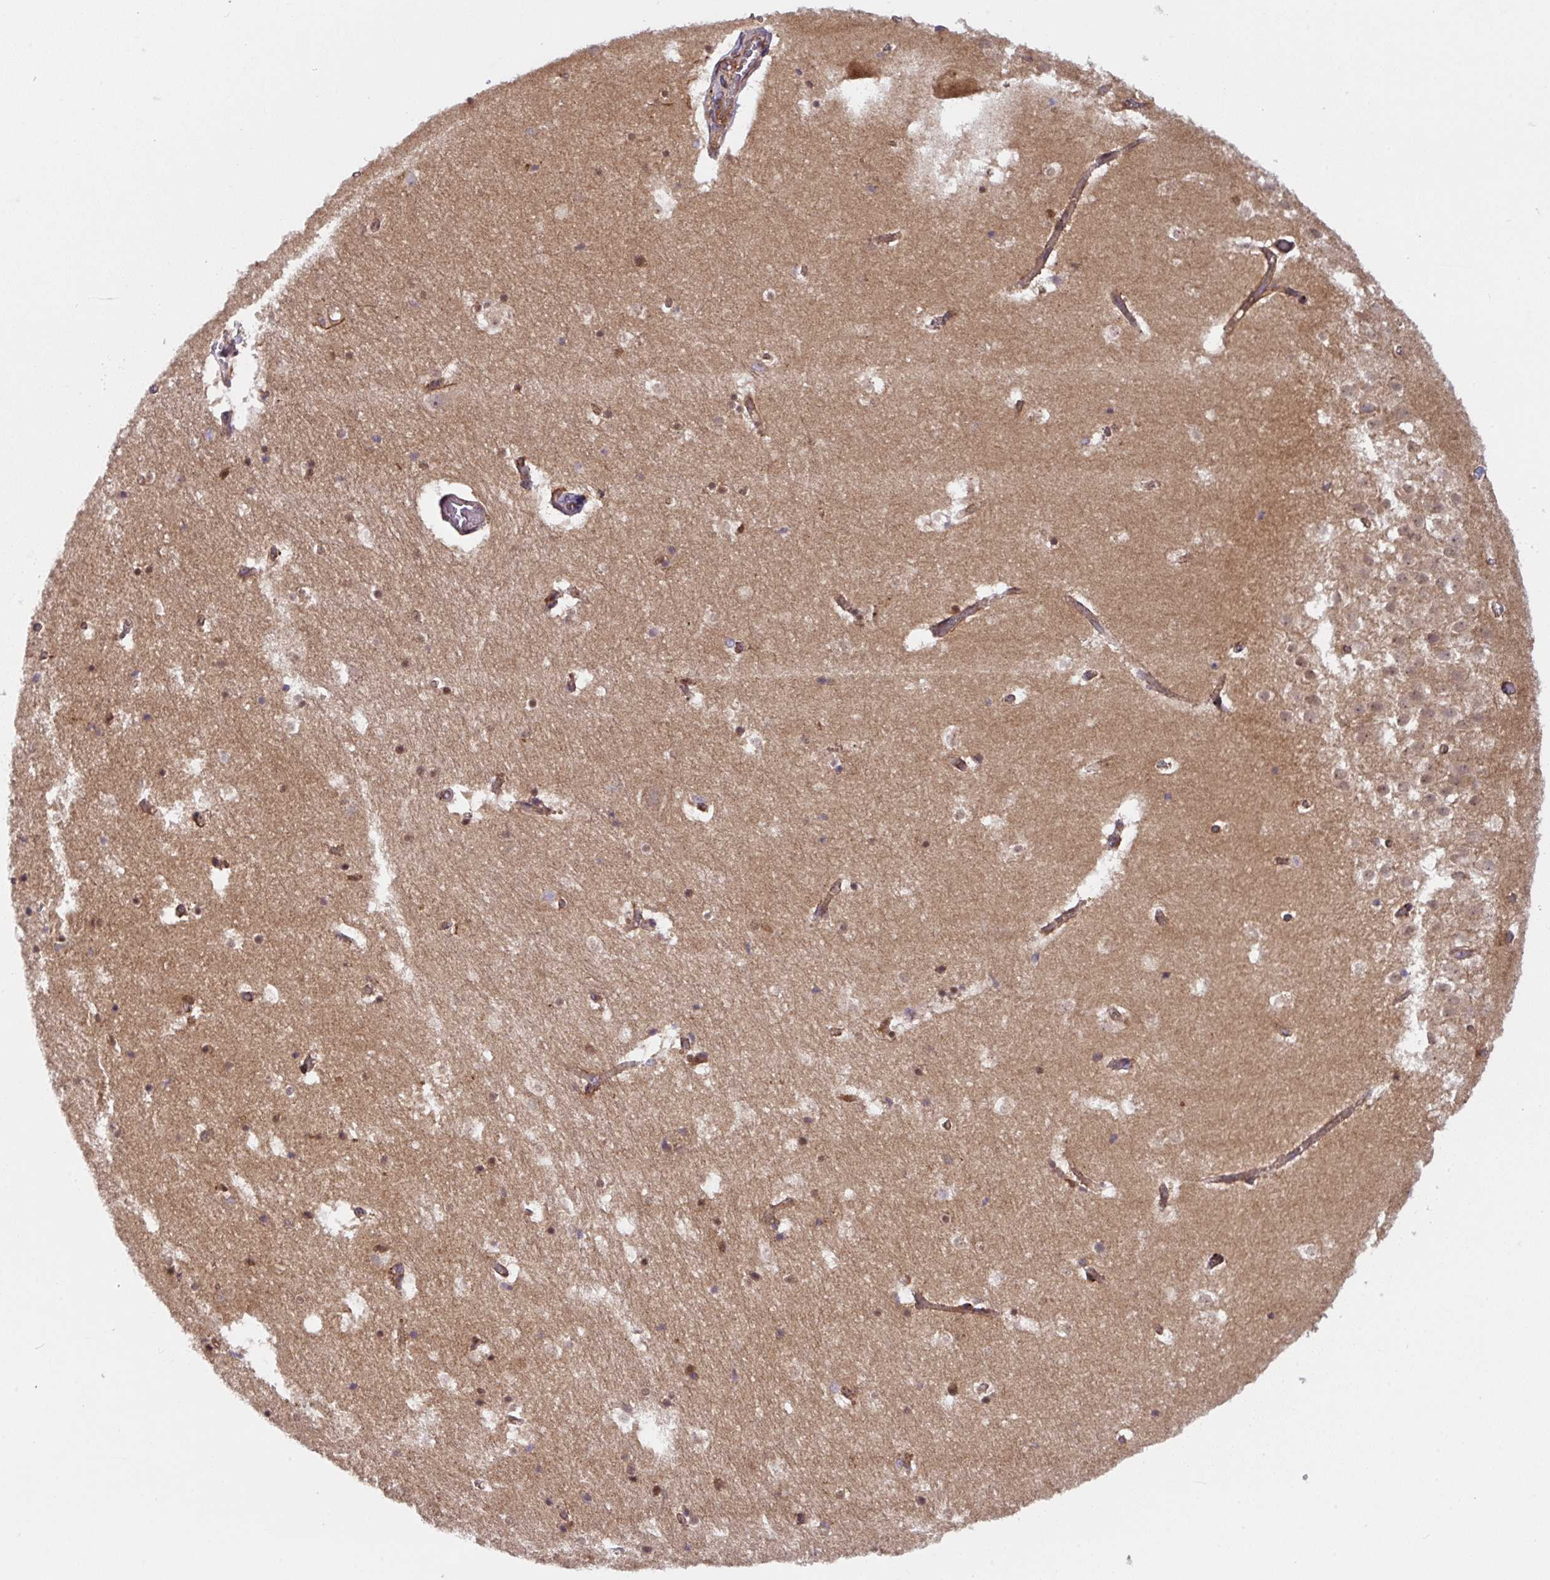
{"staining": {"intensity": "moderate", "quantity": "25%-75%", "location": "cytoplasmic/membranous"}, "tissue": "hippocampus", "cell_type": "Glial cells", "image_type": "normal", "snomed": [{"axis": "morphology", "description": "Normal tissue, NOS"}, {"axis": "topography", "description": "Hippocampus"}], "caption": "Immunohistochemistry (IHC) staining of normal hippocampus, which exhibits medium levels of moderate cytoplasmic/membranous expression in about 25%-75% of glial cells indicating moderate cytoplasmic/membranous protein positivity. The staining was performed using DAB (brown) for protein detection and nuclei were counterstained in hematoxylin (blue).", "gene": "APOBEC3D", "patient": {"sex": "female", "age": 52}}